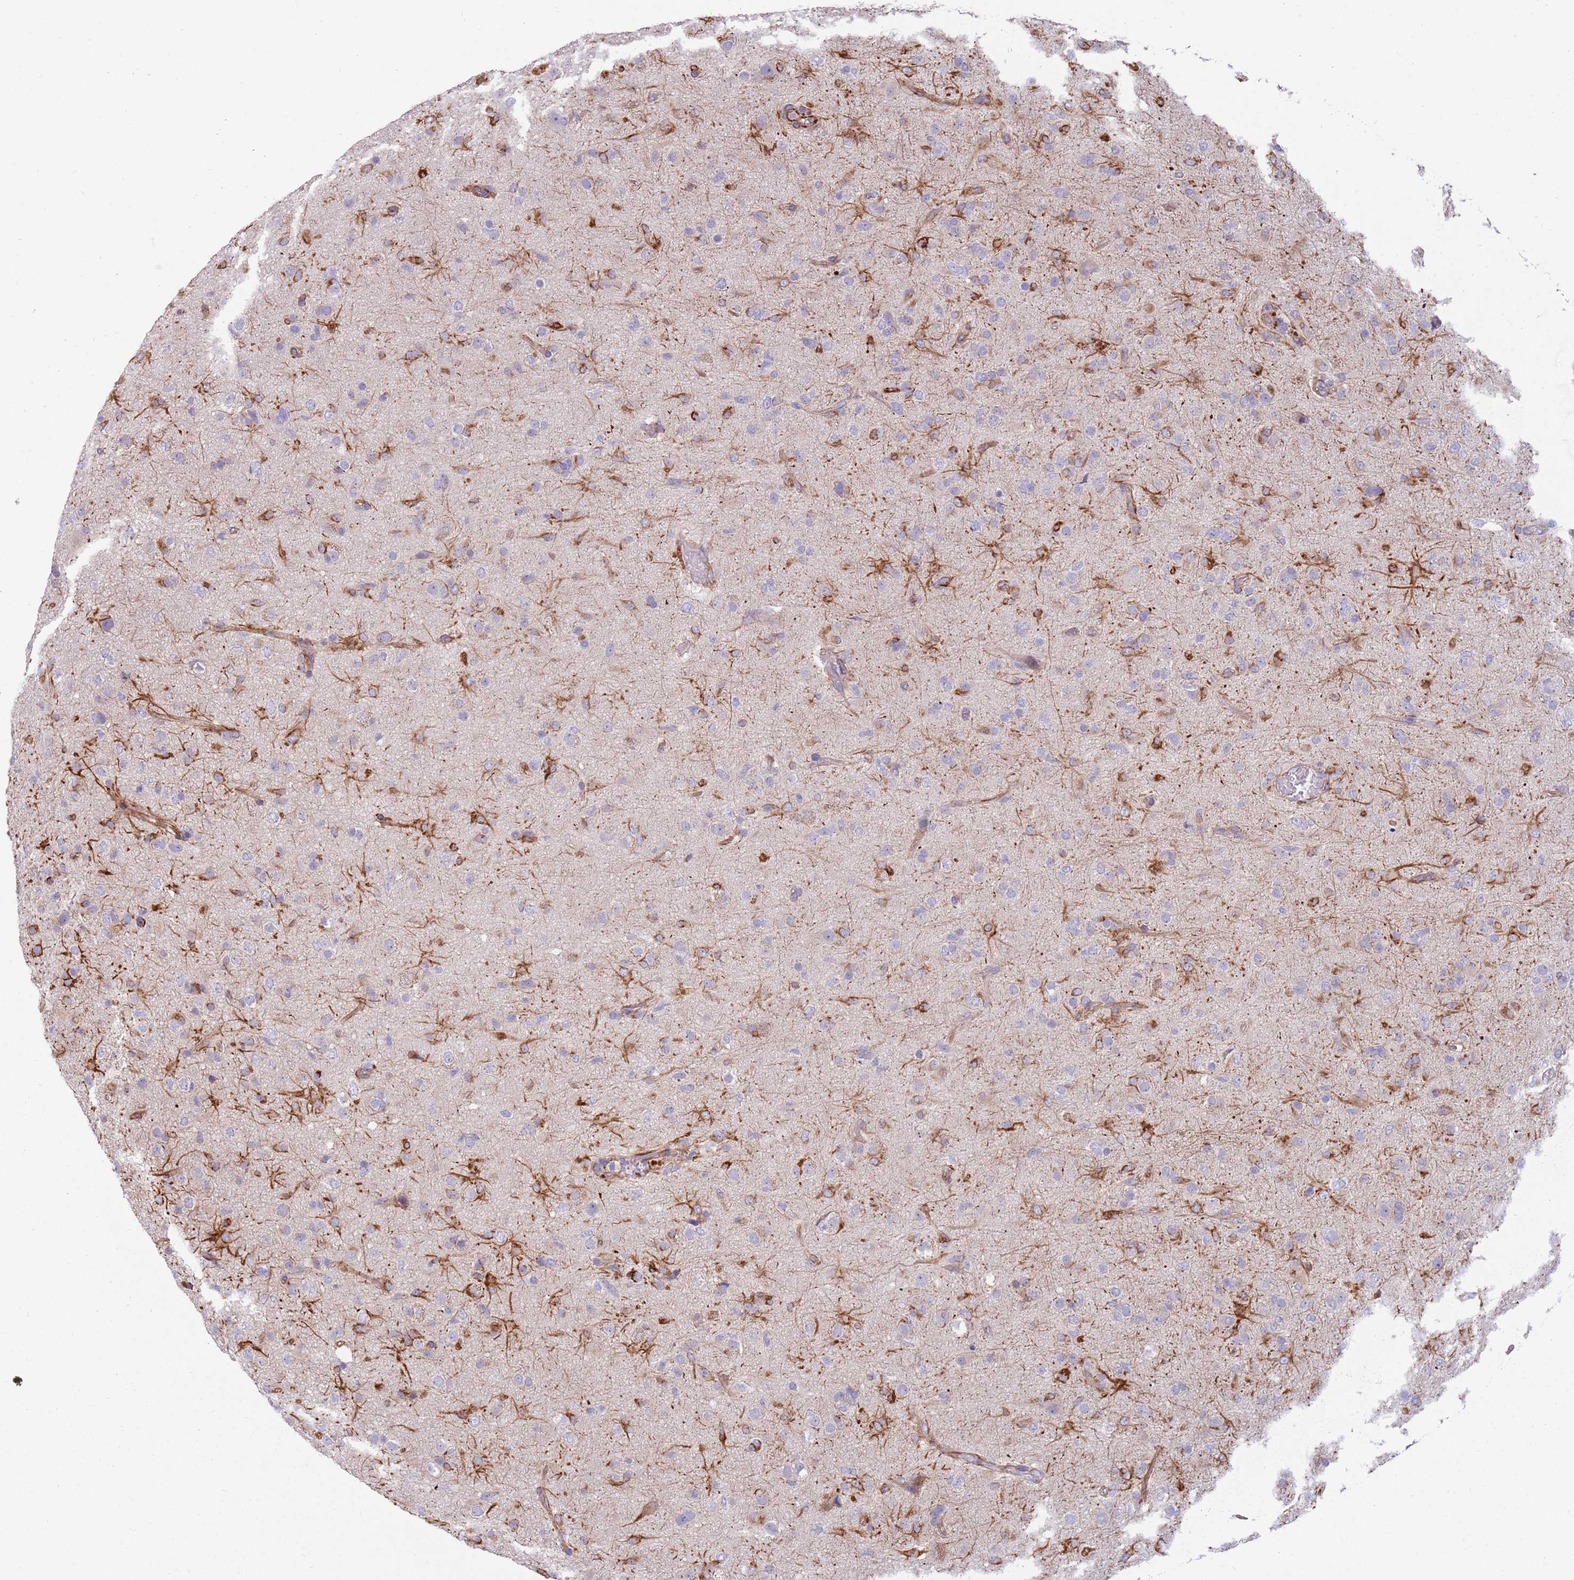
{"staining": {"intensity": "strong", "quantity": "<25%", "location": "cytoplasmic/membranous"}, "tissue": "glioma", "cell_type": "Tumor cells", "image_type": "cancer", "snomed": [{"axis": "morphology", "description": "Glioma, malignant, Low grade"}, {"axis": "topography", "description": "Brain"}], "caption": "Malignant low-grade glioma stained with a brown dye exhibits strong cytoplasmic/membranous positive expression in about <25% of tumor cells.", "gene": "MOGAT1", "patient": {"sex": "male", "age": 65}}